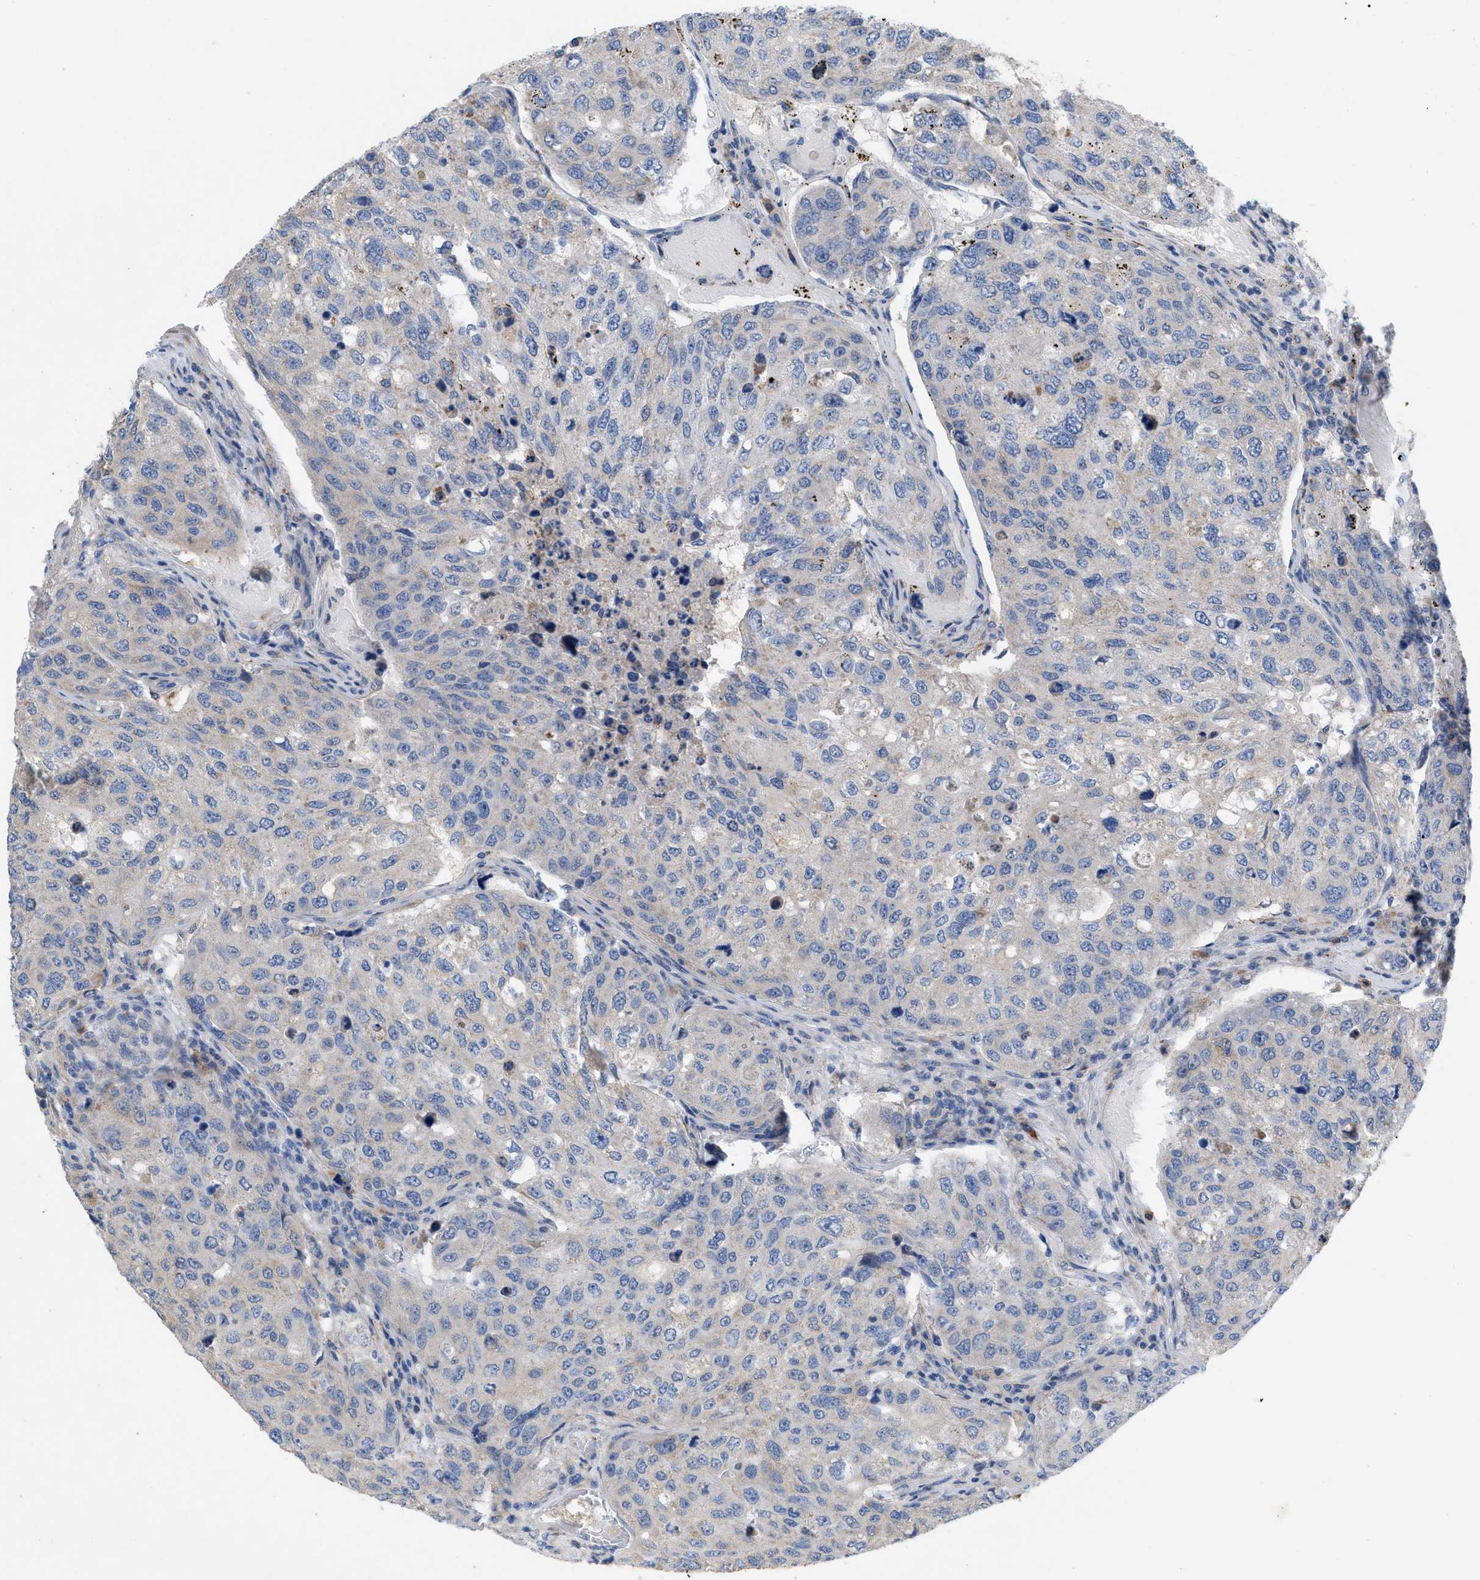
{"staining": {"intensity": "negative", "quantity": "none", "location": "none"}, "tissue": "urothelial cancer", "cell_type": "Tumor cells", "image_type": "cancer", "snomed": [{"axis": "morphology", "description": "Urothelial carcinoma, High grade"}, {"axis": "topography", "description": "Lymph node"}, {"axis": "topography", "description": "Urinary bladder"}], "caption": "DAB immunohistochemical staining of human urothelial carcinoma (high-grade) shows no significant staining in tumor cells.", "gene": "PLPPR5", "patient": {"sex": "male", "age": 51}}